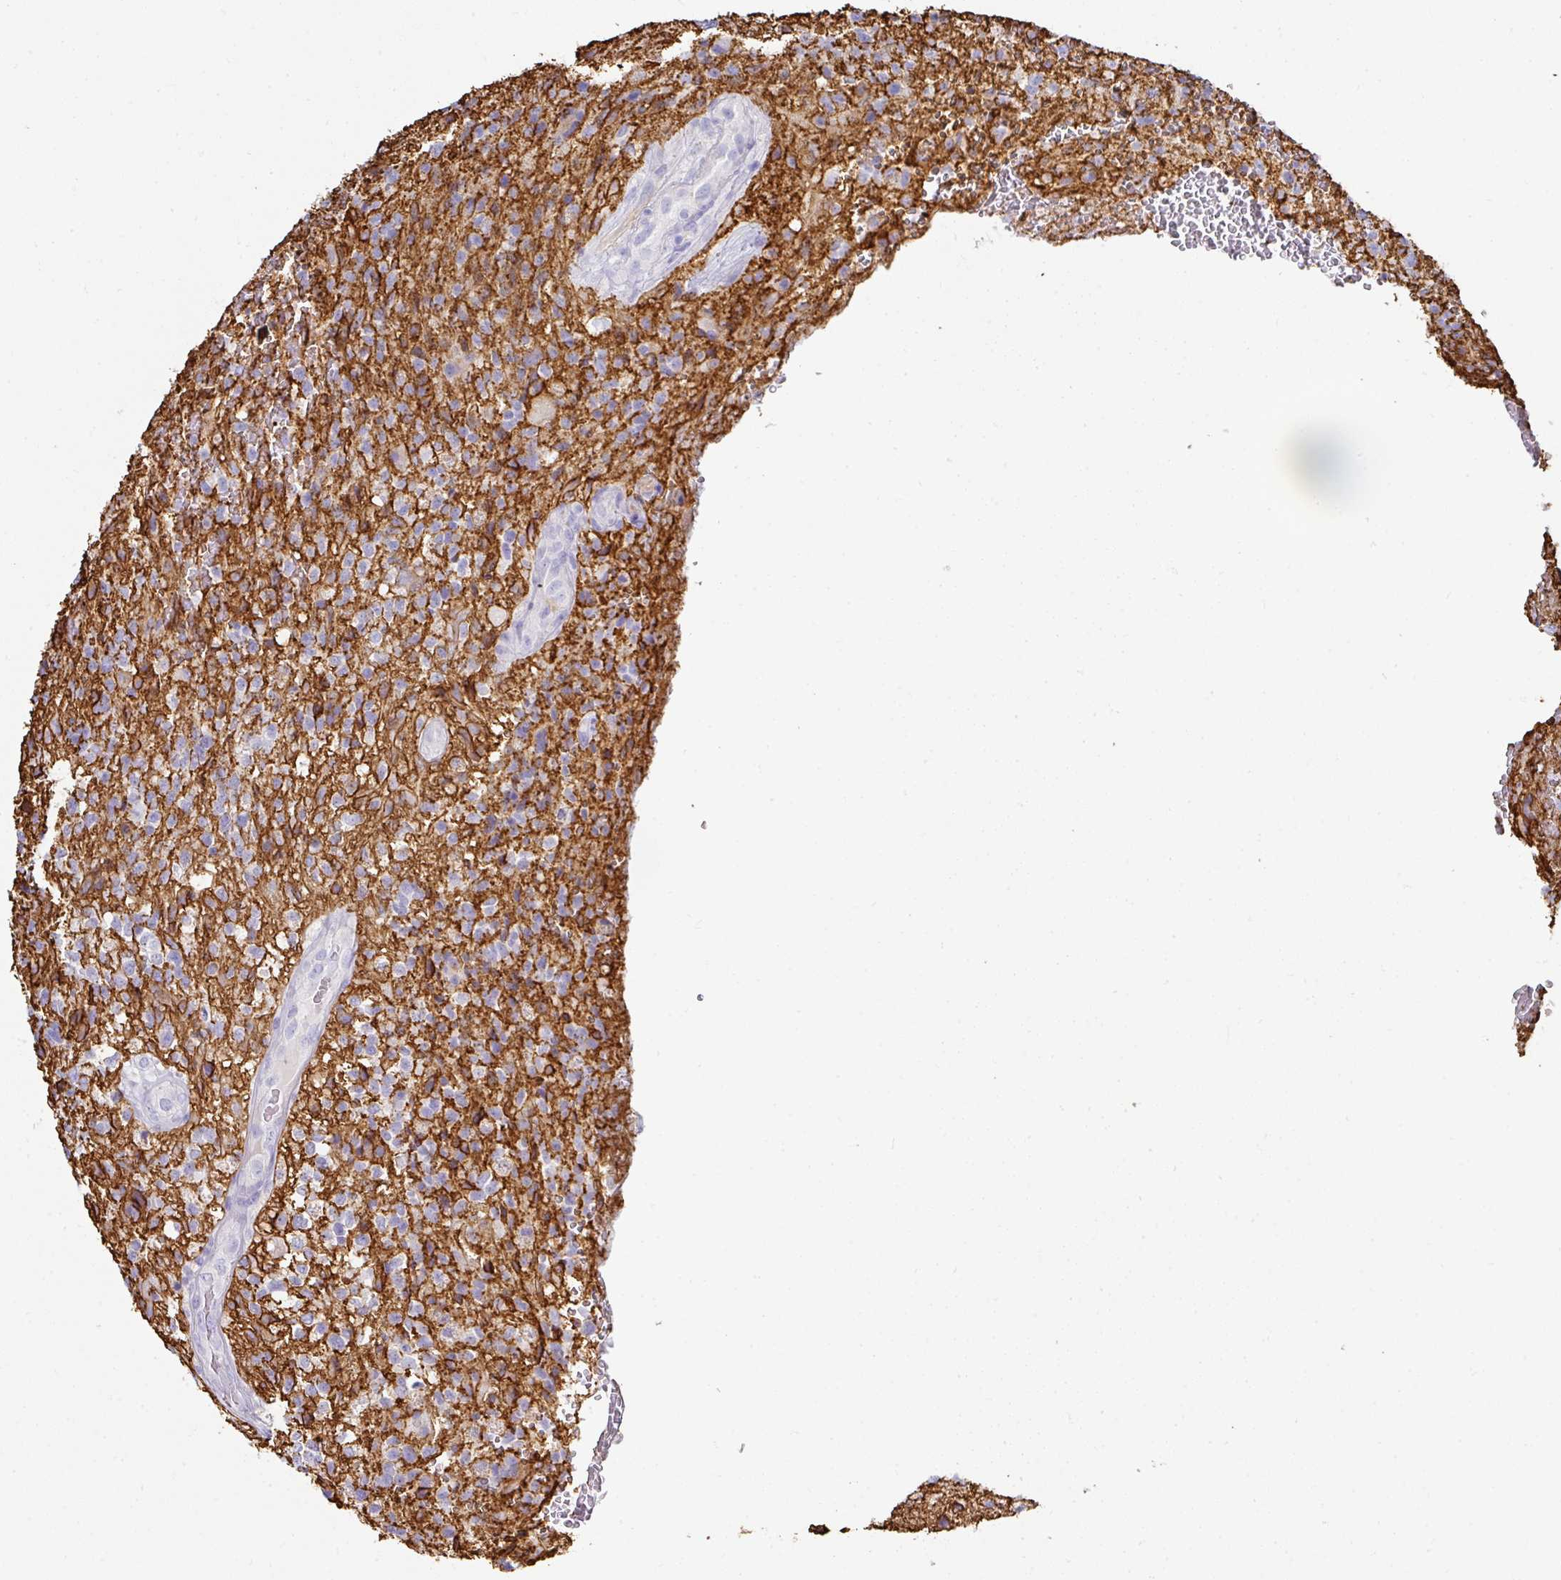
{"staining": {"intensity": "negative", "quantity": "none", "location": "none"}, "tissue": "glioma", "cell_type": "Tumor cells", "image_type": "cancer", "snomed": [{"axis": "morphology", "description": "Glioma, malignant, High grade"}, {"axis": "topography", "description": "Brain"}], "caption": "Image shows no significant protein positivity in tumor cells of glioma. (Immunohistochemistry, brightfield microscopy, high magnification).", "gene": "TARM1", "patient": {"sex": "male", "age": 56}}